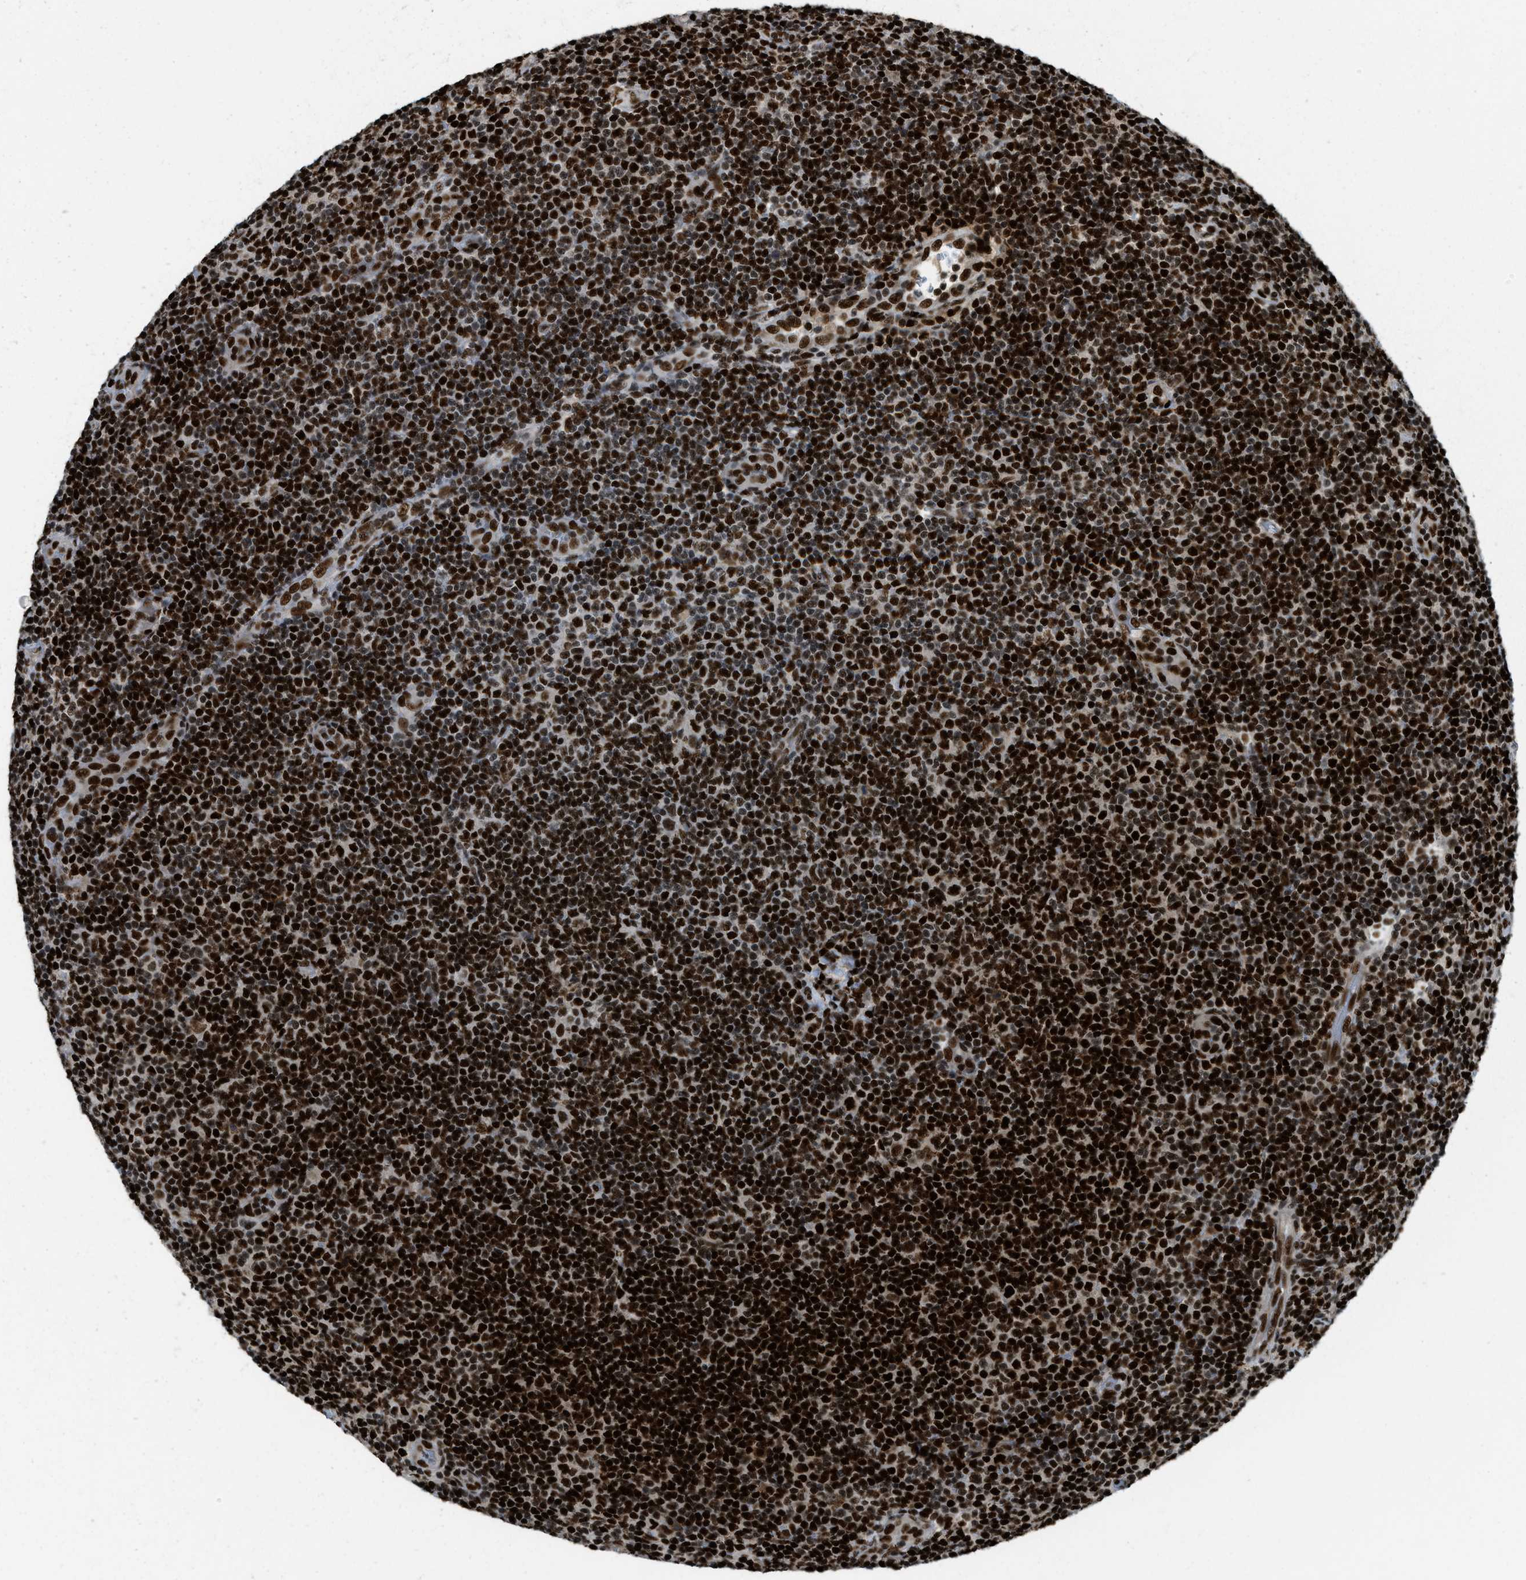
{"staining": {"intensity": "strong", "quantity": ">75%", "location": "nuclear"}, "tissue": "lymphoma", "cell_type": "Tumor cells", "image_type": "cancer", "snomed": [{"axis": "morphology", "description": "Malignant lymphoma, non-Hodgkin's type, Low grade"}, {"axis": "topography", "description": "Lymph node"}], "caption": "Strong nuclear staining for a protein is present in approximately >75% of tumor cells of malignant lymphoma, non-Hodgkin's type (low-grade) using IHC.", "gene": "RFX5", "patient": {"sex": "male", "age": 83}}